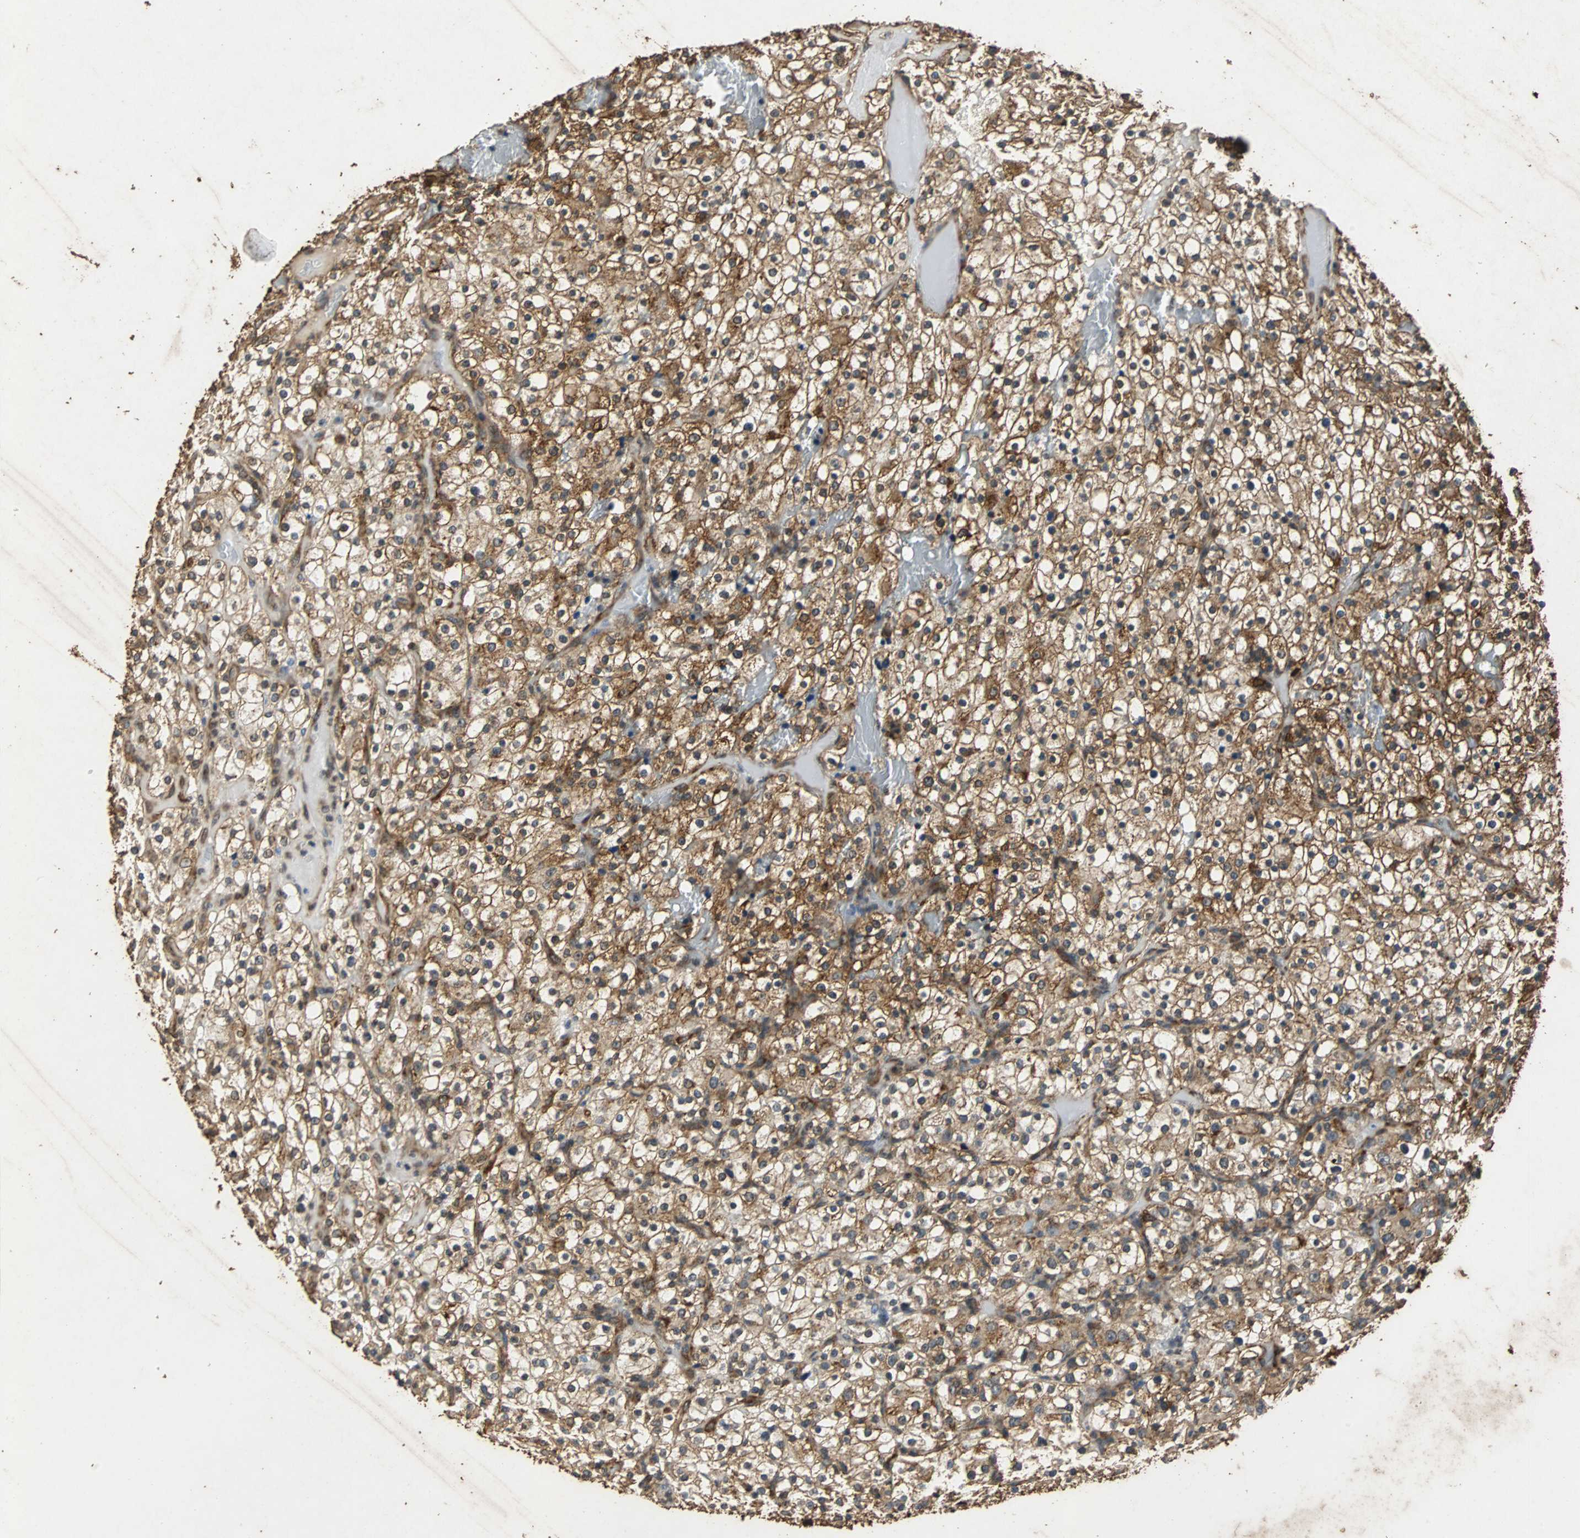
{"staining": {"intensity": "strong", "quantity": ">75%", "location": "cytoplasmic/membranous"}, "tissue": "renal cancer", "cell_type": "Tumor cells", "image_type": "cancer", "snomed": [{"axis": "morphology", "description": "Normal tissue, NOS"}, {"axis": "morphology", "description": "Adenocarcinoma, NOS"}, {"axis": "topography", "description": "Kidney"}], "caption": "Immunohistochemical staining of renal cancer exhibits high levels of strong cytoplasmic/membranous protein positivity in about >75% of tumor cells.", "gene": "NAA10", "patient": {"sex": "female", "age": 72}}